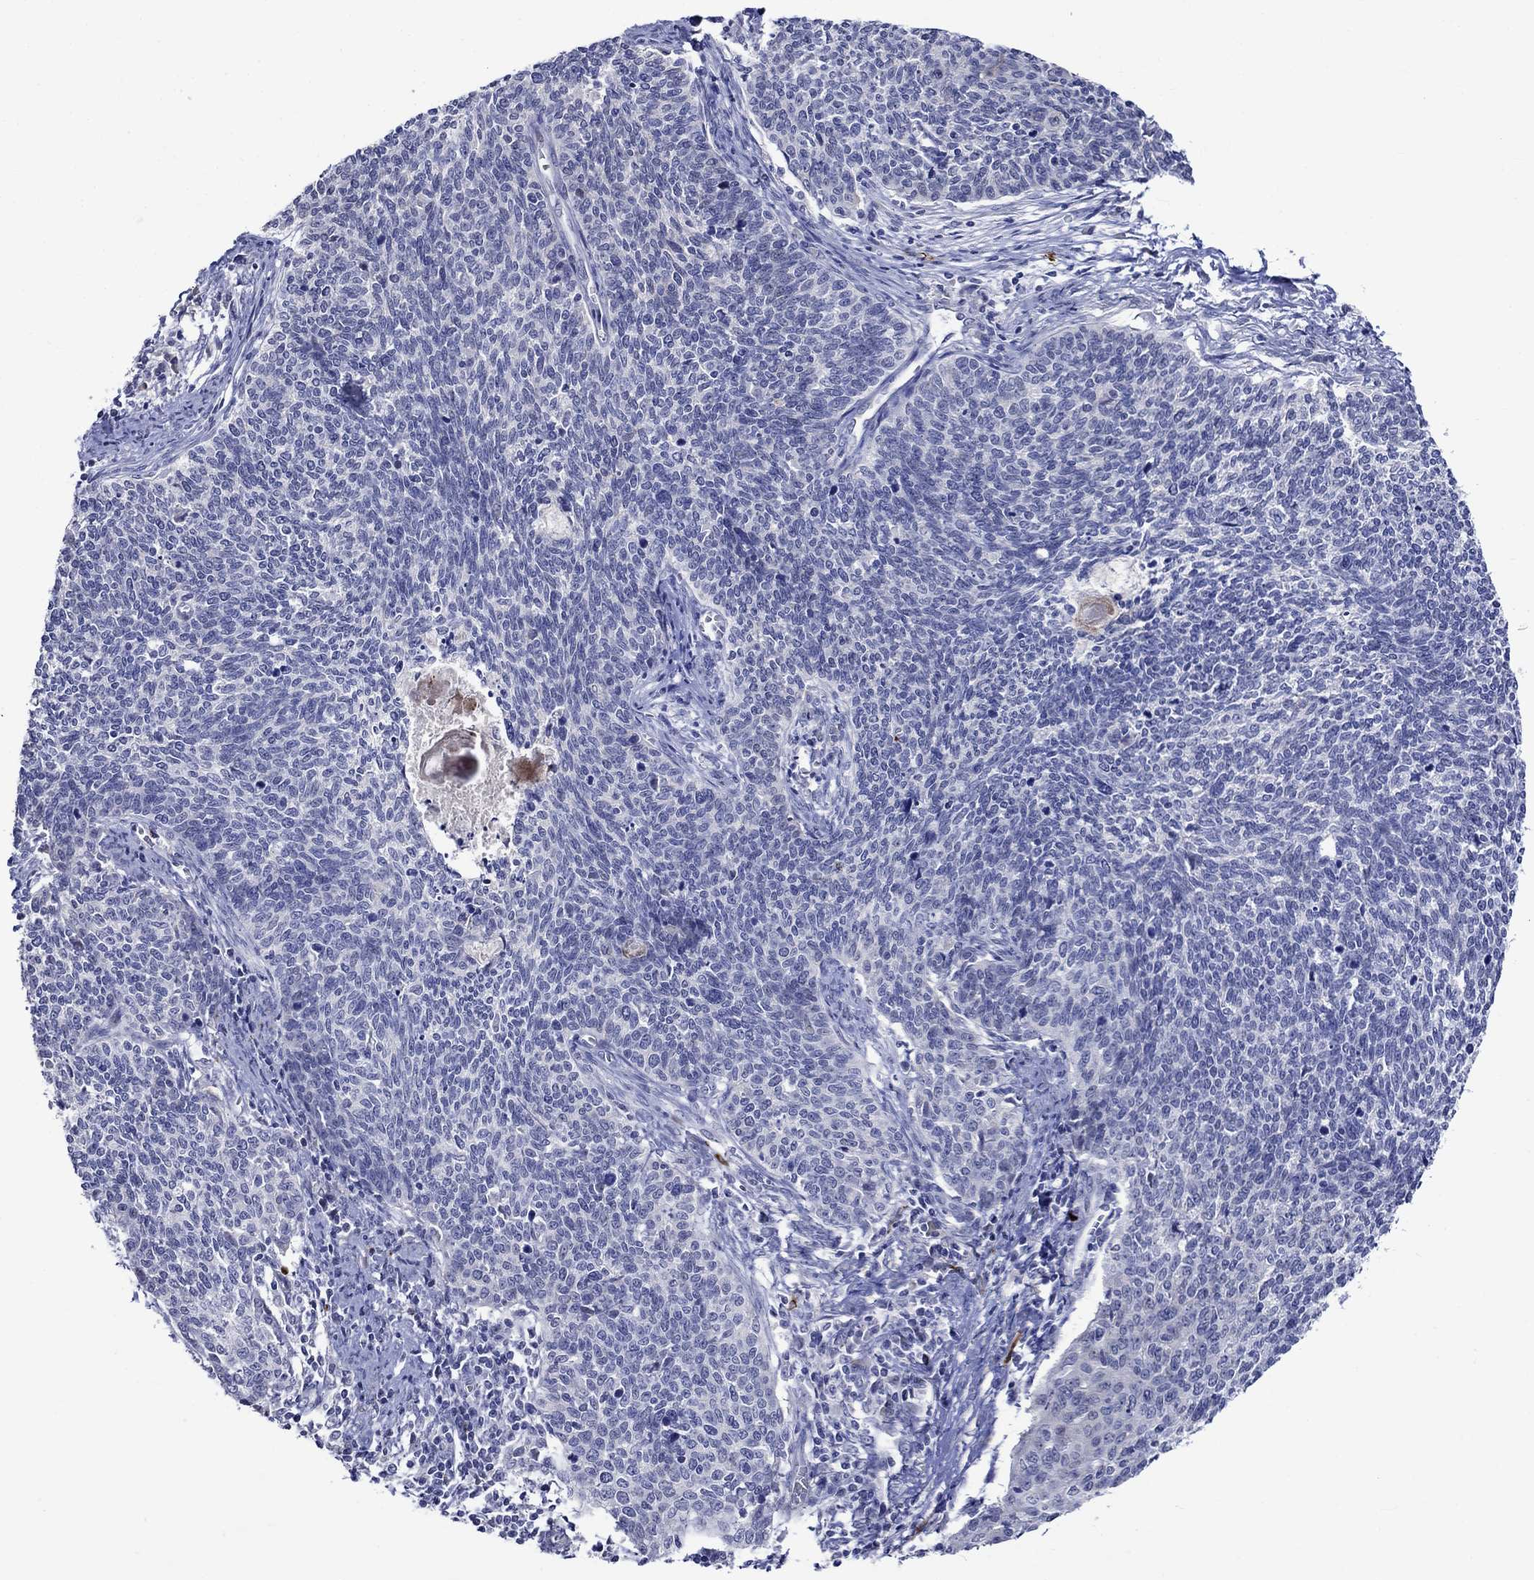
{"staining": {"intensity": "negative", "quantity": "none", "location": "none"}, "tissue": "cervical cancer", "cell_type": "Tumor cells", "image_type": "cancer", "snomed": [{"axis": "morphology", "description": "Squamous cell carcinoma, NOS"}, {"axis": "topography", "description": "Cervix"}], "caption": "IHC image of neoplastic tissue: cervical squamous cell carcinoma stained with DAB reveals no significant protein staining in tumor cells.", "gene": "CRYAB", "patient": {"sex": "female", "age": 39}}